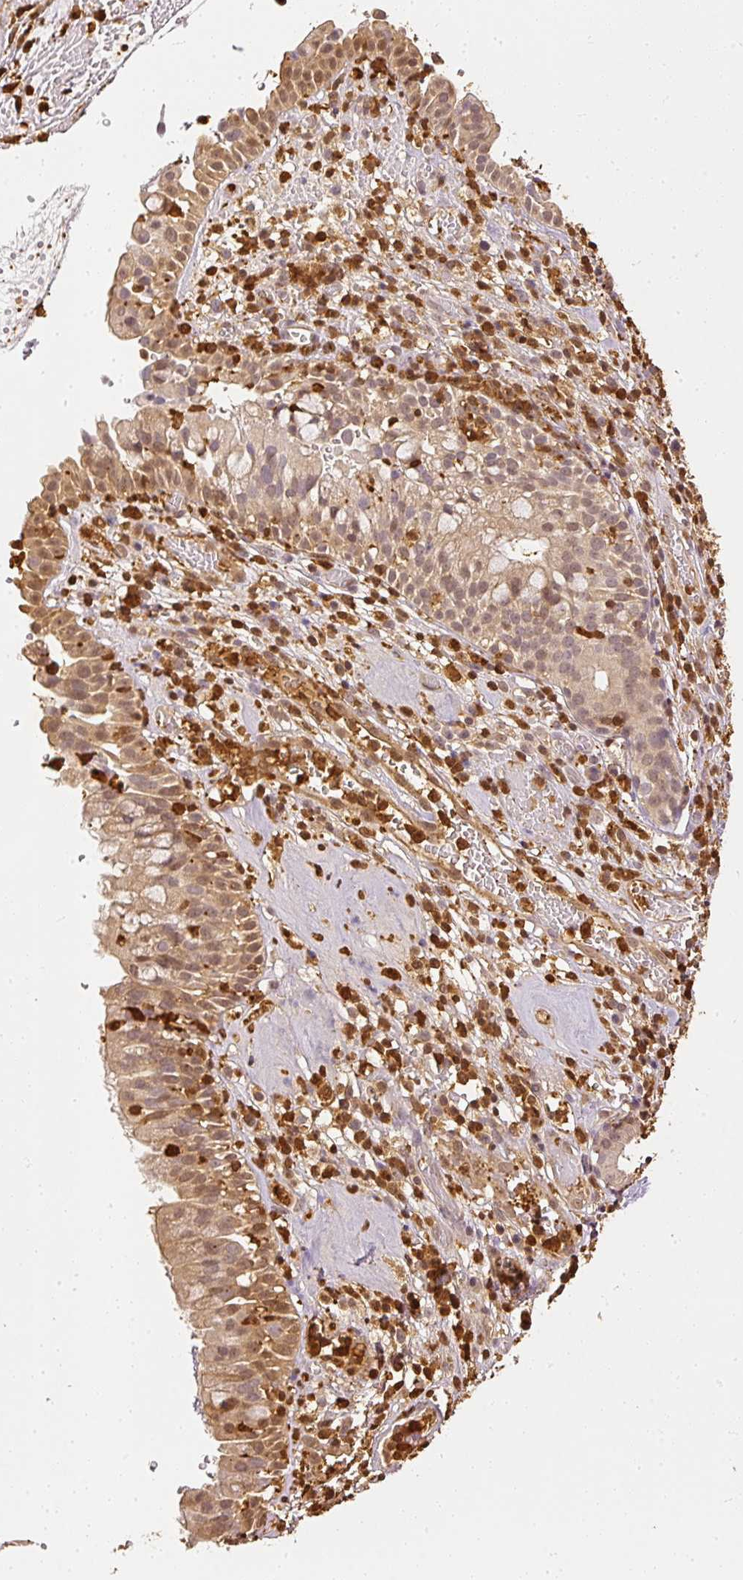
{"staining": {"intensity": "moderate", "quantity": ">75%", "location": "cytoplasmic/membranous"}, "tissue": "nasopharynx", "cell_type": "Respiratory epithelial cells", "image_type": "normal", "snomed": [{"axis": "morphology", "description": "Normal tissue, NOS"}, {"axis": "topography", "description": "Nasopharynx"}], "caption": "Immunohistochemical staining of unremarkable nasopharynx displays medium levels of moderate cytoplasmic/membranous positivity in about >75% of respiratory epithelial cells.", "gene": "PFN1", "patient": {"sex": "male", "age": 65}}